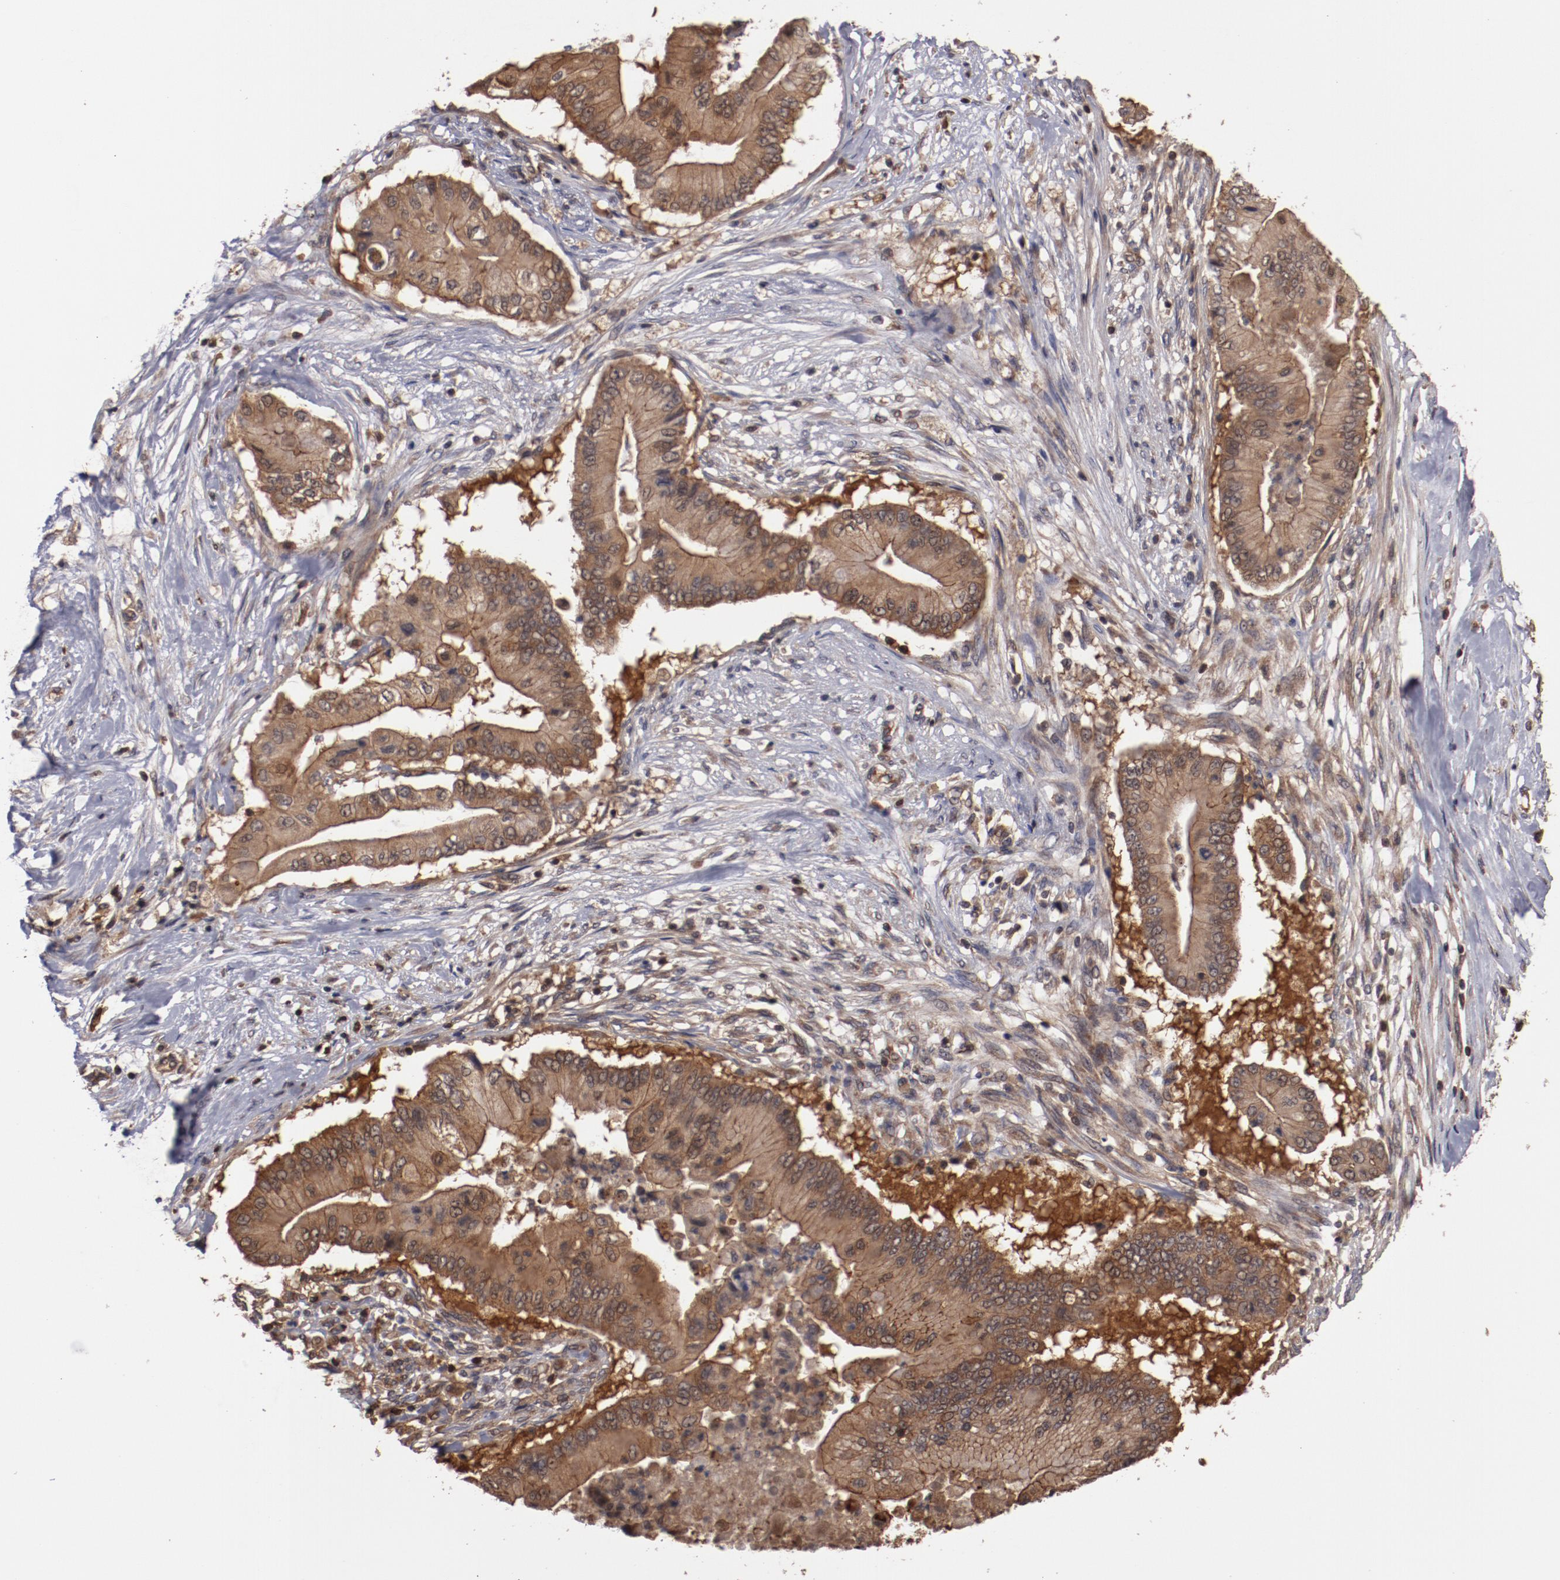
{"staining": {"intensity": "moderate", "quantity": ">75%", "location": "cytoplasmic/membranous"}, "tissue": "pancreatic cancer", "cell_type": "Tumor cells", "image_type": "cancer", "snomed": [{"axis": "morphology", "description": "Adenocarcinoma, NOS"}, {"axis": "topography", "description": "Pancreas"}], "caption": "DAB (3,3'-diaminobenzidine) immunohistochemical staining of pancreatic cancer exhibits moderate cytoplasmic/membranous protein positivity in about >75% of tumor cells.", "gene": "RPS6KA6", "patient": {"sex": "male", "age": 62}}